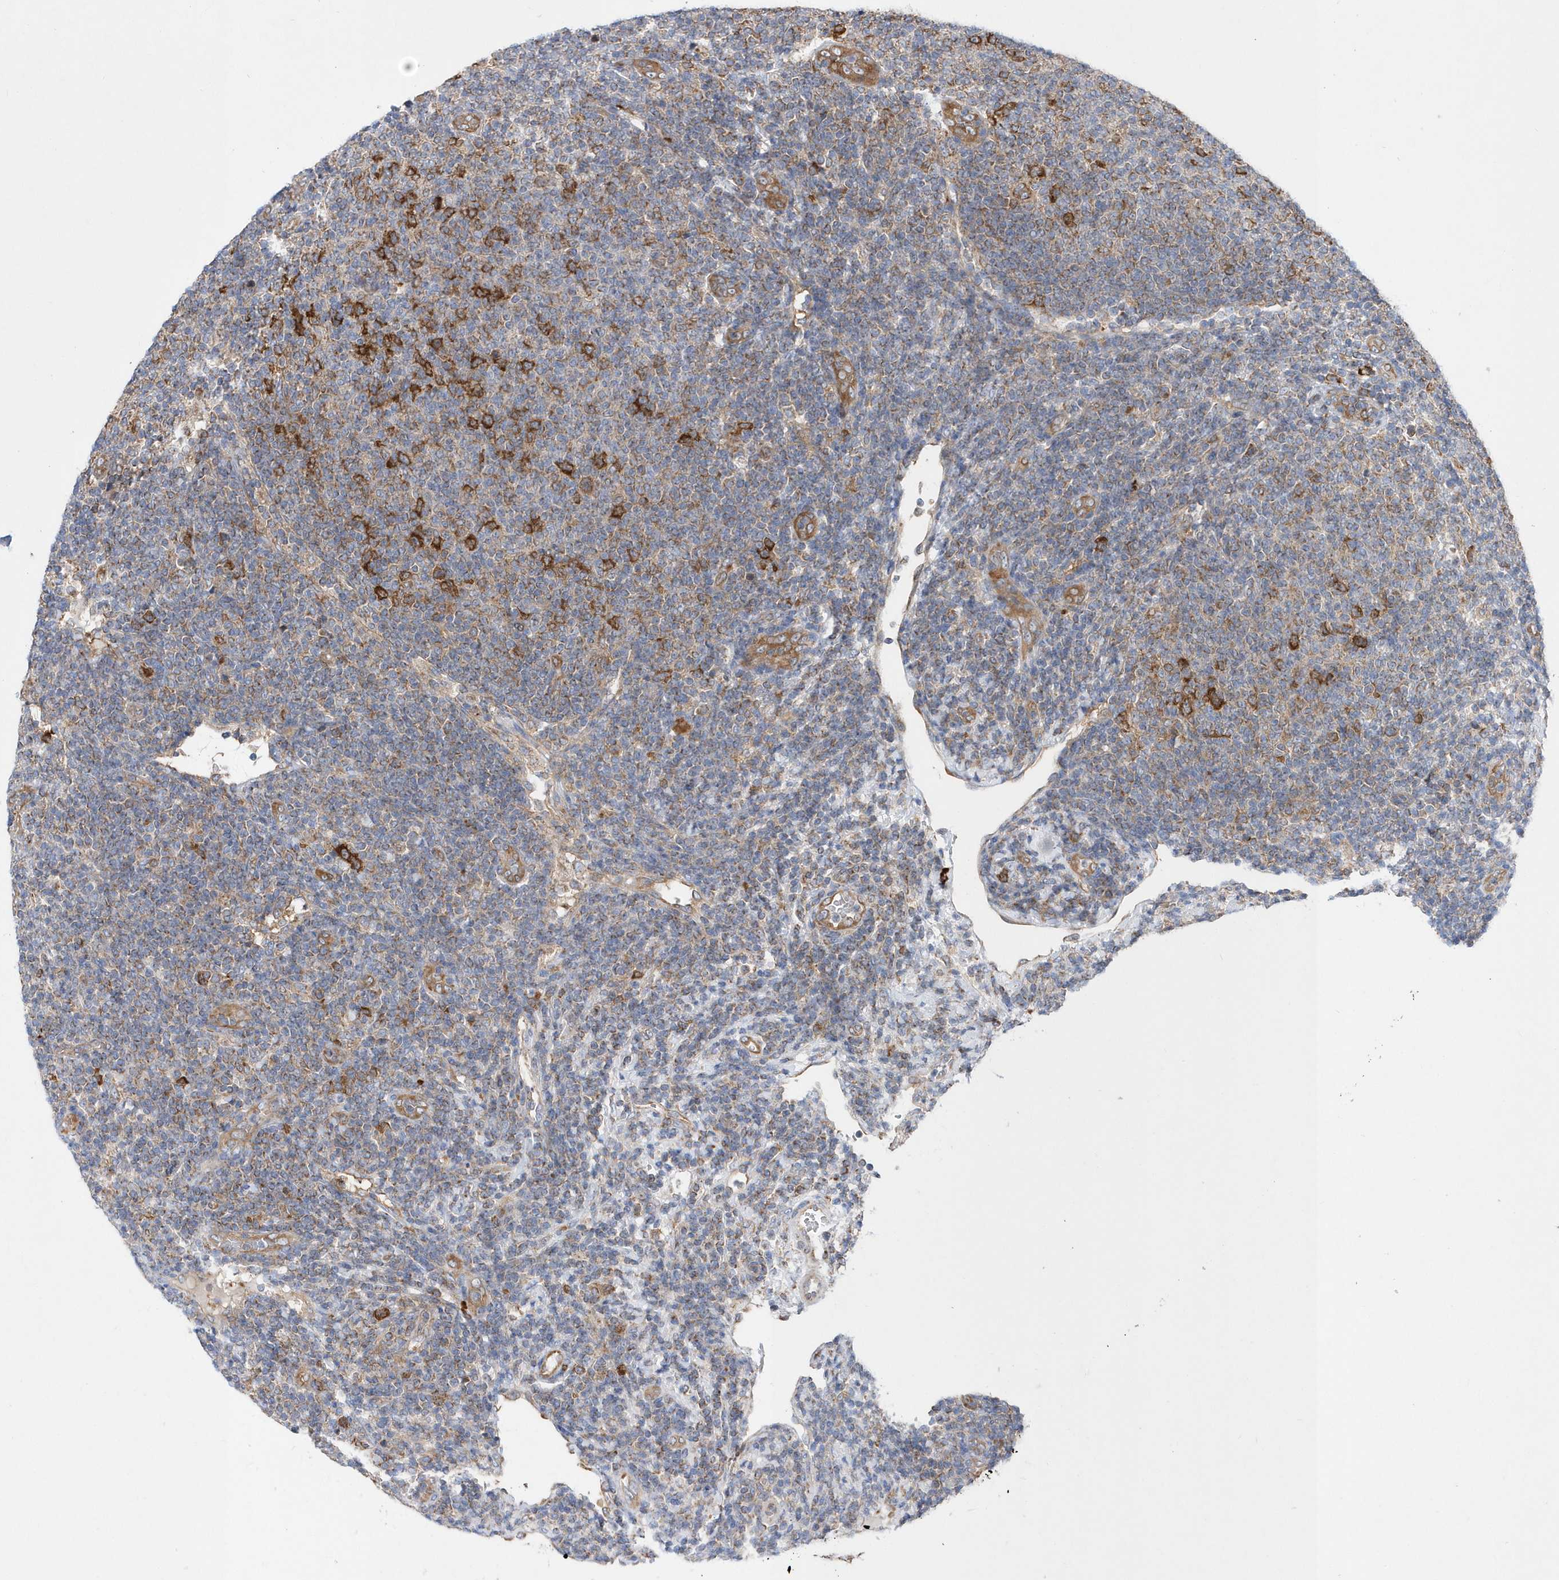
{"staining": {"intensity": "negative", "quantity": "none", "location": "none"}, "tissue": "lymphoma", "cell_type": "Tumor cells", "image_type": "cancer", "snomed": [{"axis": "morphology", "description": "Malignant lymphoma, non-Hodgkin's type, Low grade"}, {"axis": "topography", "description": "Lymph node"}], "caption": "The immunohistochemistry image has no significant expression in tumor cells of low-grade malignant lymphoma, non-Hodgkin's type tissue. (Immunohistochemistry, brightfield microscopy, high magnification).", "gene": "JKAMP", "patient": {"sex": "male", "age": 66}}